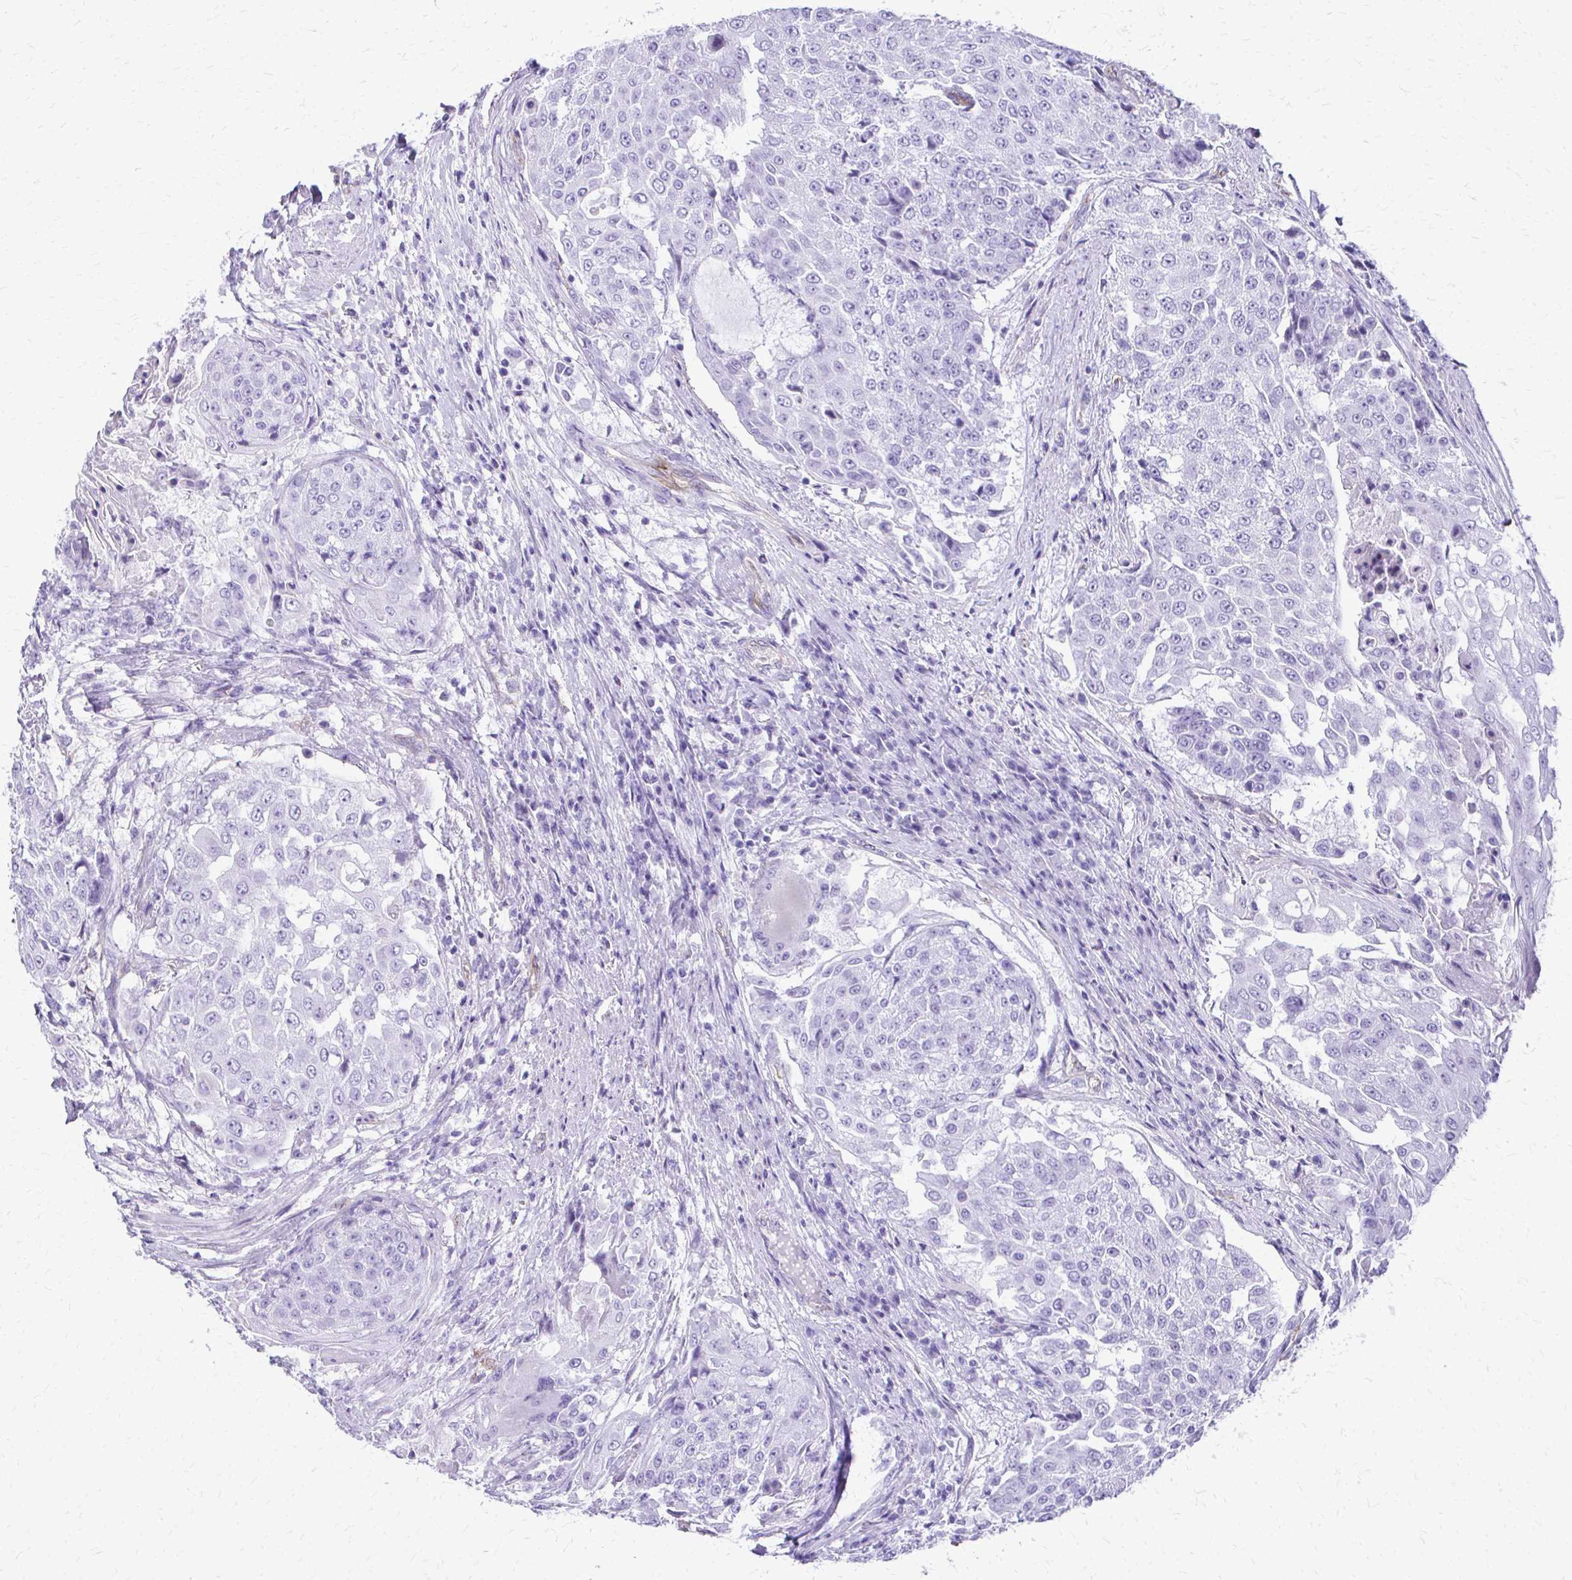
{"staining": {"intensity": "negative", "quantity": "none", "location": "none"}, "tissue": "urothelial cancer", "cell_type": "Tumor cells", "image_type": "cancer", "snomed": [{"axis": "morphology", "description": "Urothelial carcinoma, High grade"}, {"axis": "topography", "description": "Urinary bladder"}], "caption": "Image shows no protein staining in tumor cells of high-grade urothelial carcinoma tissue.", "gene": "TPSG1", "patient": {"sex": "female", "age": 63}}